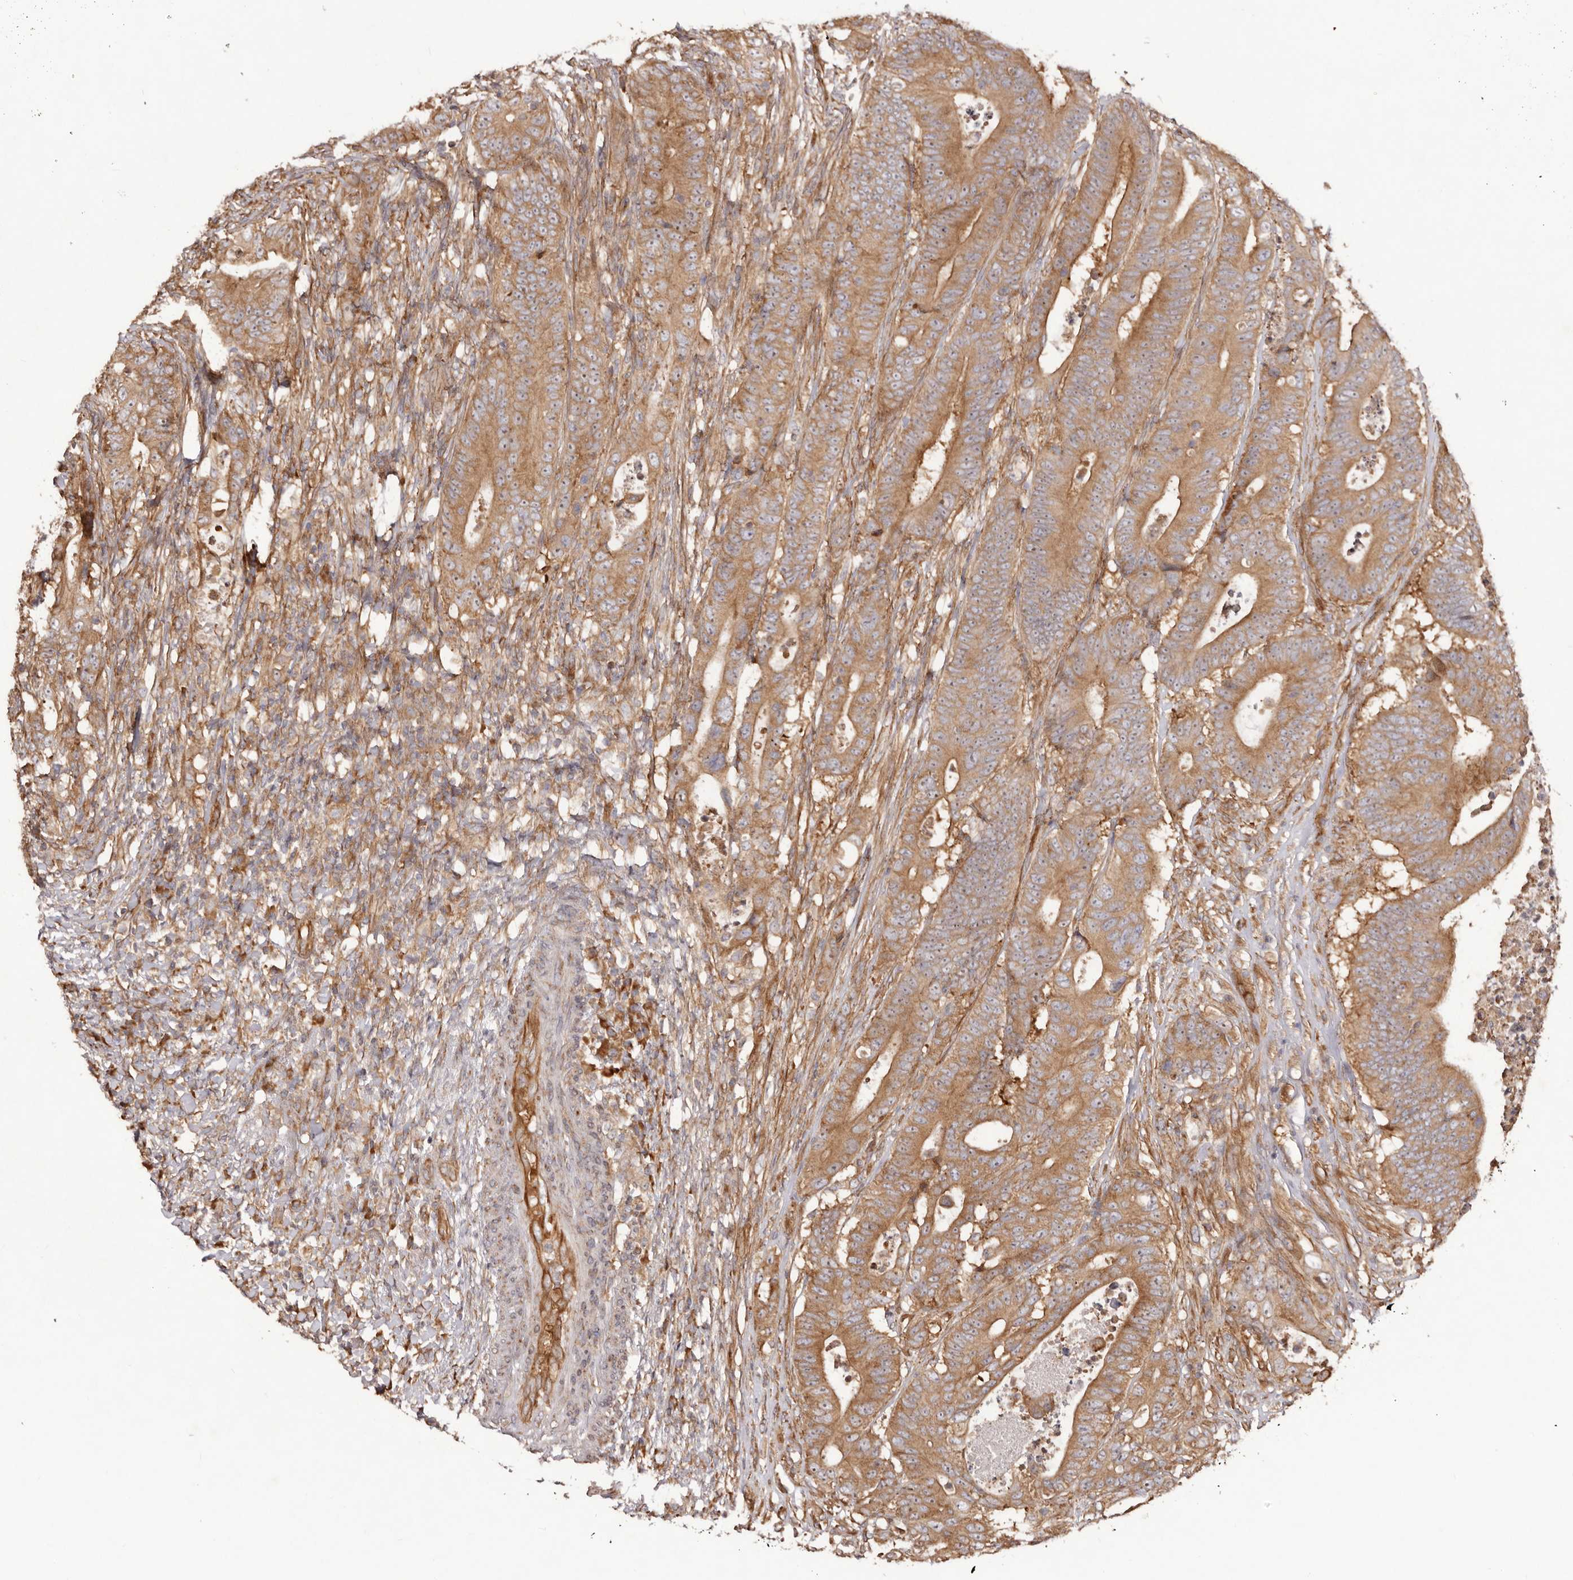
{"staining": {"intensity": "moderate", "quantity": ">75%", "location": "cytoplasmic/membranous,nuclear"}, "tissue": "colorectal cancer", "cell_type": "Tumor cells", "image_type": "cancer", "snomed": [{"axis": "morphology", "description": "Adenocarcinoma, NOS"}, {"axis": "topography", "description": "Colon"}], "caption": "This is an image of immunohistochemistry staining of colorectal cancer (adenocarcinoma), which shows moderate expression in the cytoplasmic/membranous and nuclear of tumor cells.", "gene": "RPS6", "patient": {"sex": "male", "age": 83}}